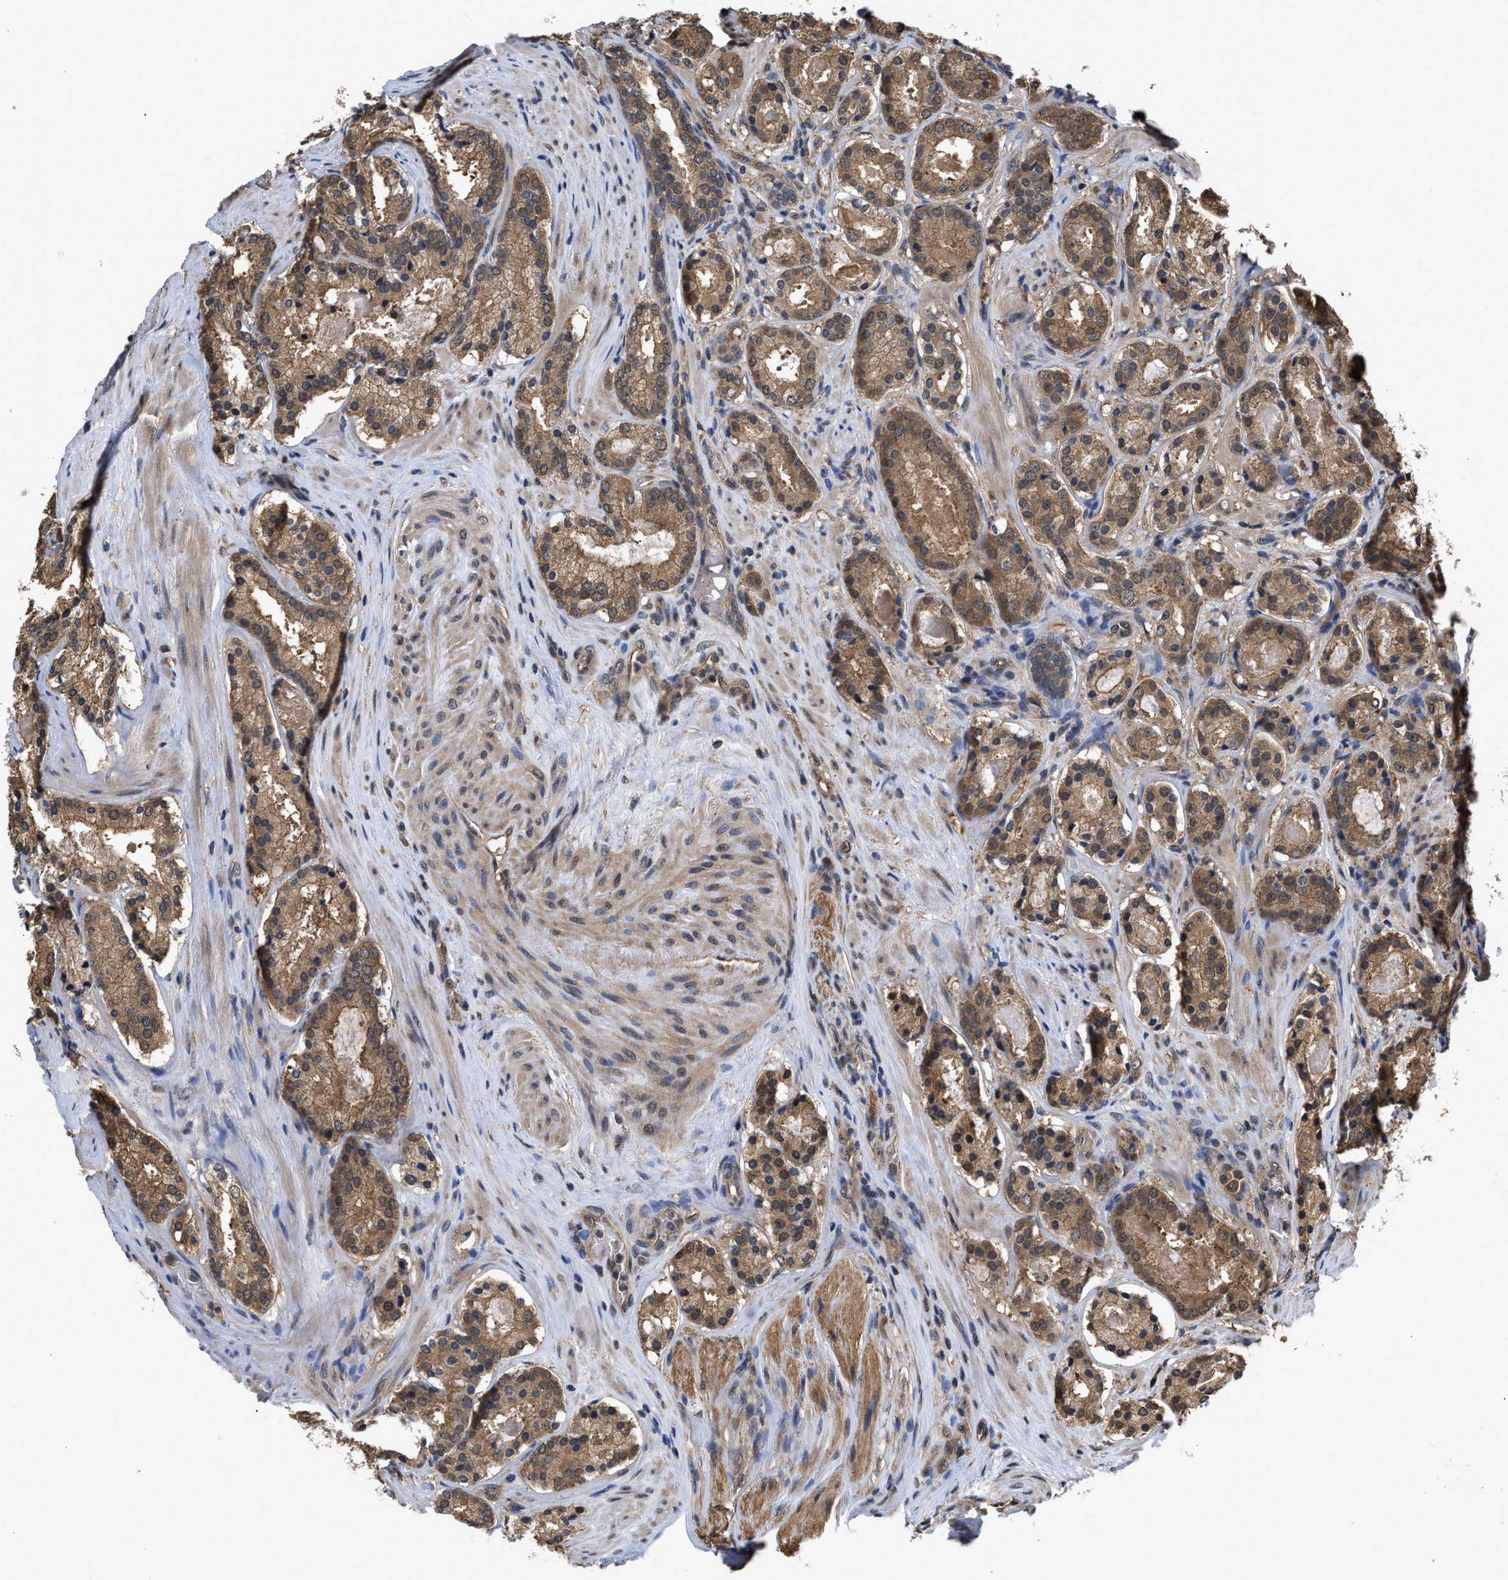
{"staining": {"intensity": "moderate", "quantity": ">75%", "location": "cytoplasmic/membranous"}, "tissue": "prostate cancer", "cell_type": "Tumor cells", "image_type": "cancer", "snomed": [{"axis": "morphology", "description": "Adenocarcinoma, Low grade"}, {"axis": "topography", "description": "Prostate"}], "caption": "Protein staining reveals moderate cytoplasmic/membranous expression in approximately >75% of tumor cells in adenocarcinoma (low-grade) (prostate). (Brightfield microscopy of DAB IHC at high magnification).", "gene": "SCAI", "patient": {"sex": "male", "age": 69}}